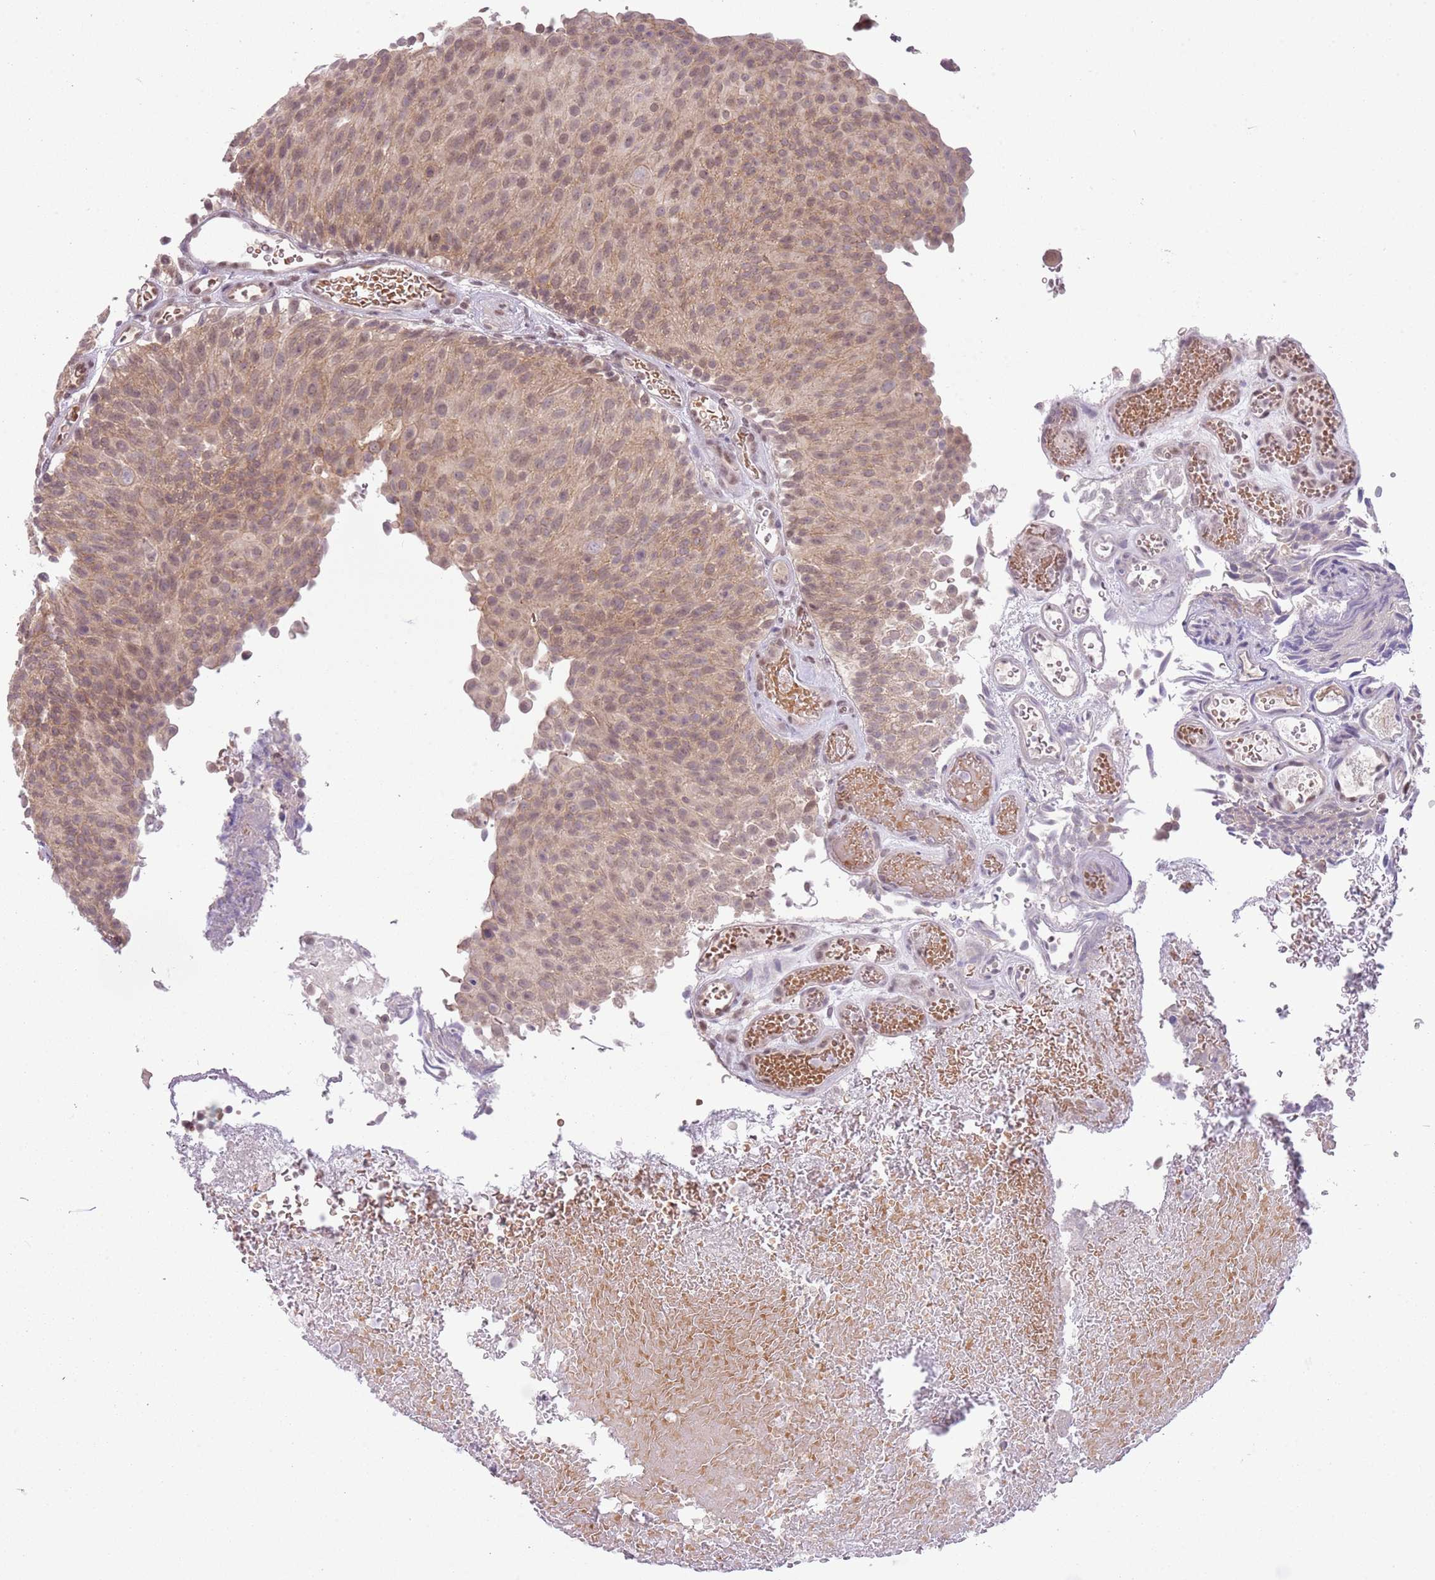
{"staining": {"intensity": "moderate", "quantity": ">75%", "location": "cytoplasmic/membranous,nuclear"}, "tissue": "urothelial cancer", "cell_type": "Tumor cells", "image_type": "cancer", "snomed": [{"axis": "morphology", "description": "Urothelial carcinoma, Low grade"}, {"axis": "topography", "description": "Urinary bladder"}], "caption": "This is an image of immunohistochemistry (IHC) staining of urothelial cancer, which shows moderate staining in the cytoplasmic/membranous and nuclear of tumor cells.", "gene": "TM2D1", "patient": {"sex": "male", "age": 78}}